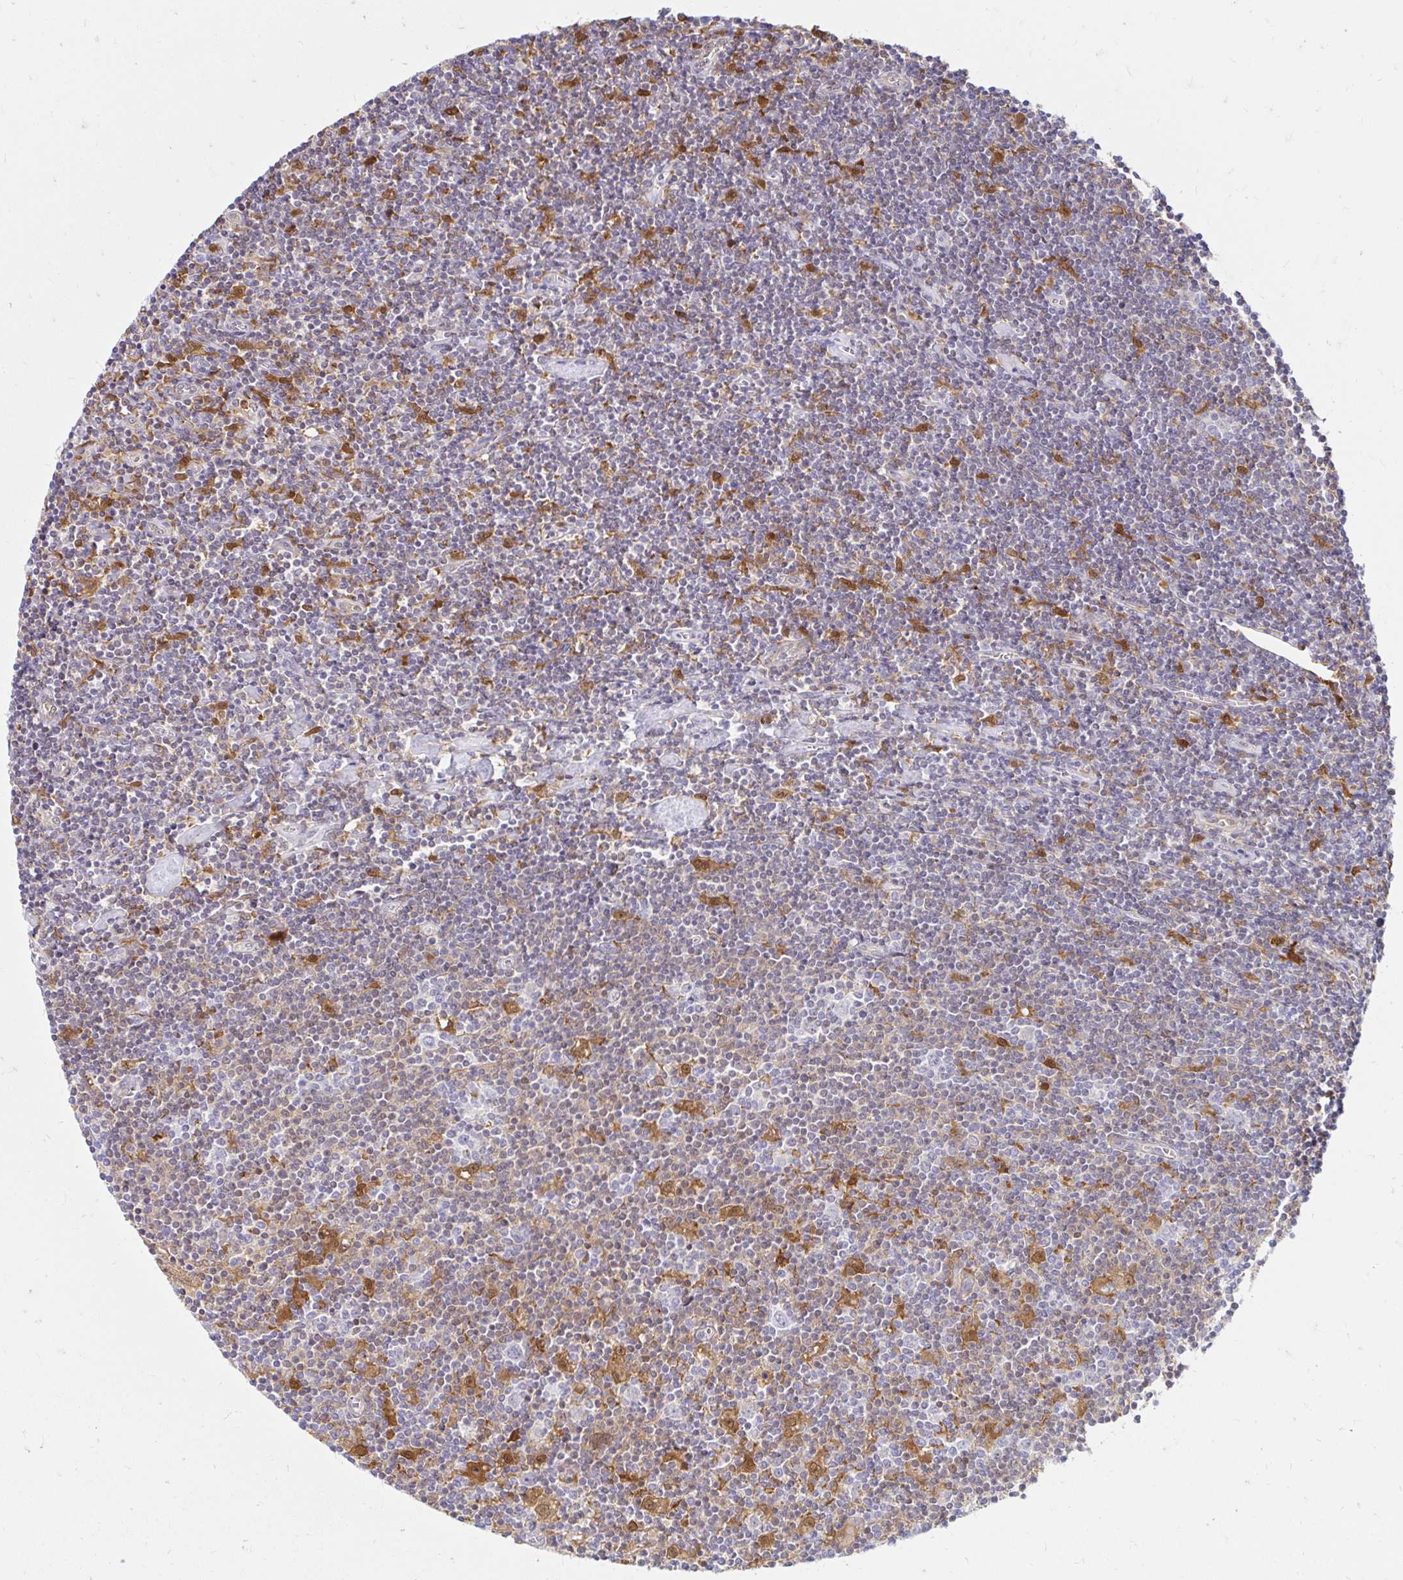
{"staining": {"intensity": "negative", "quantity": "none", "location": "none"}, "tissue": "lymphoma", "cell_type": "Tumor cells", "image_type": "cancer", "snomed": [{"axis": "morphology", "description": "Hodgkin's disease, NOS"}, {"axis": "topography", "description": "Lymph node"}], "caption": "An IHC image of lymphoma is shown. There is no staining in tumor cells of lymphoma.", "gene": "PYCARD", "patient": {"sex": "male", "age": 40}}